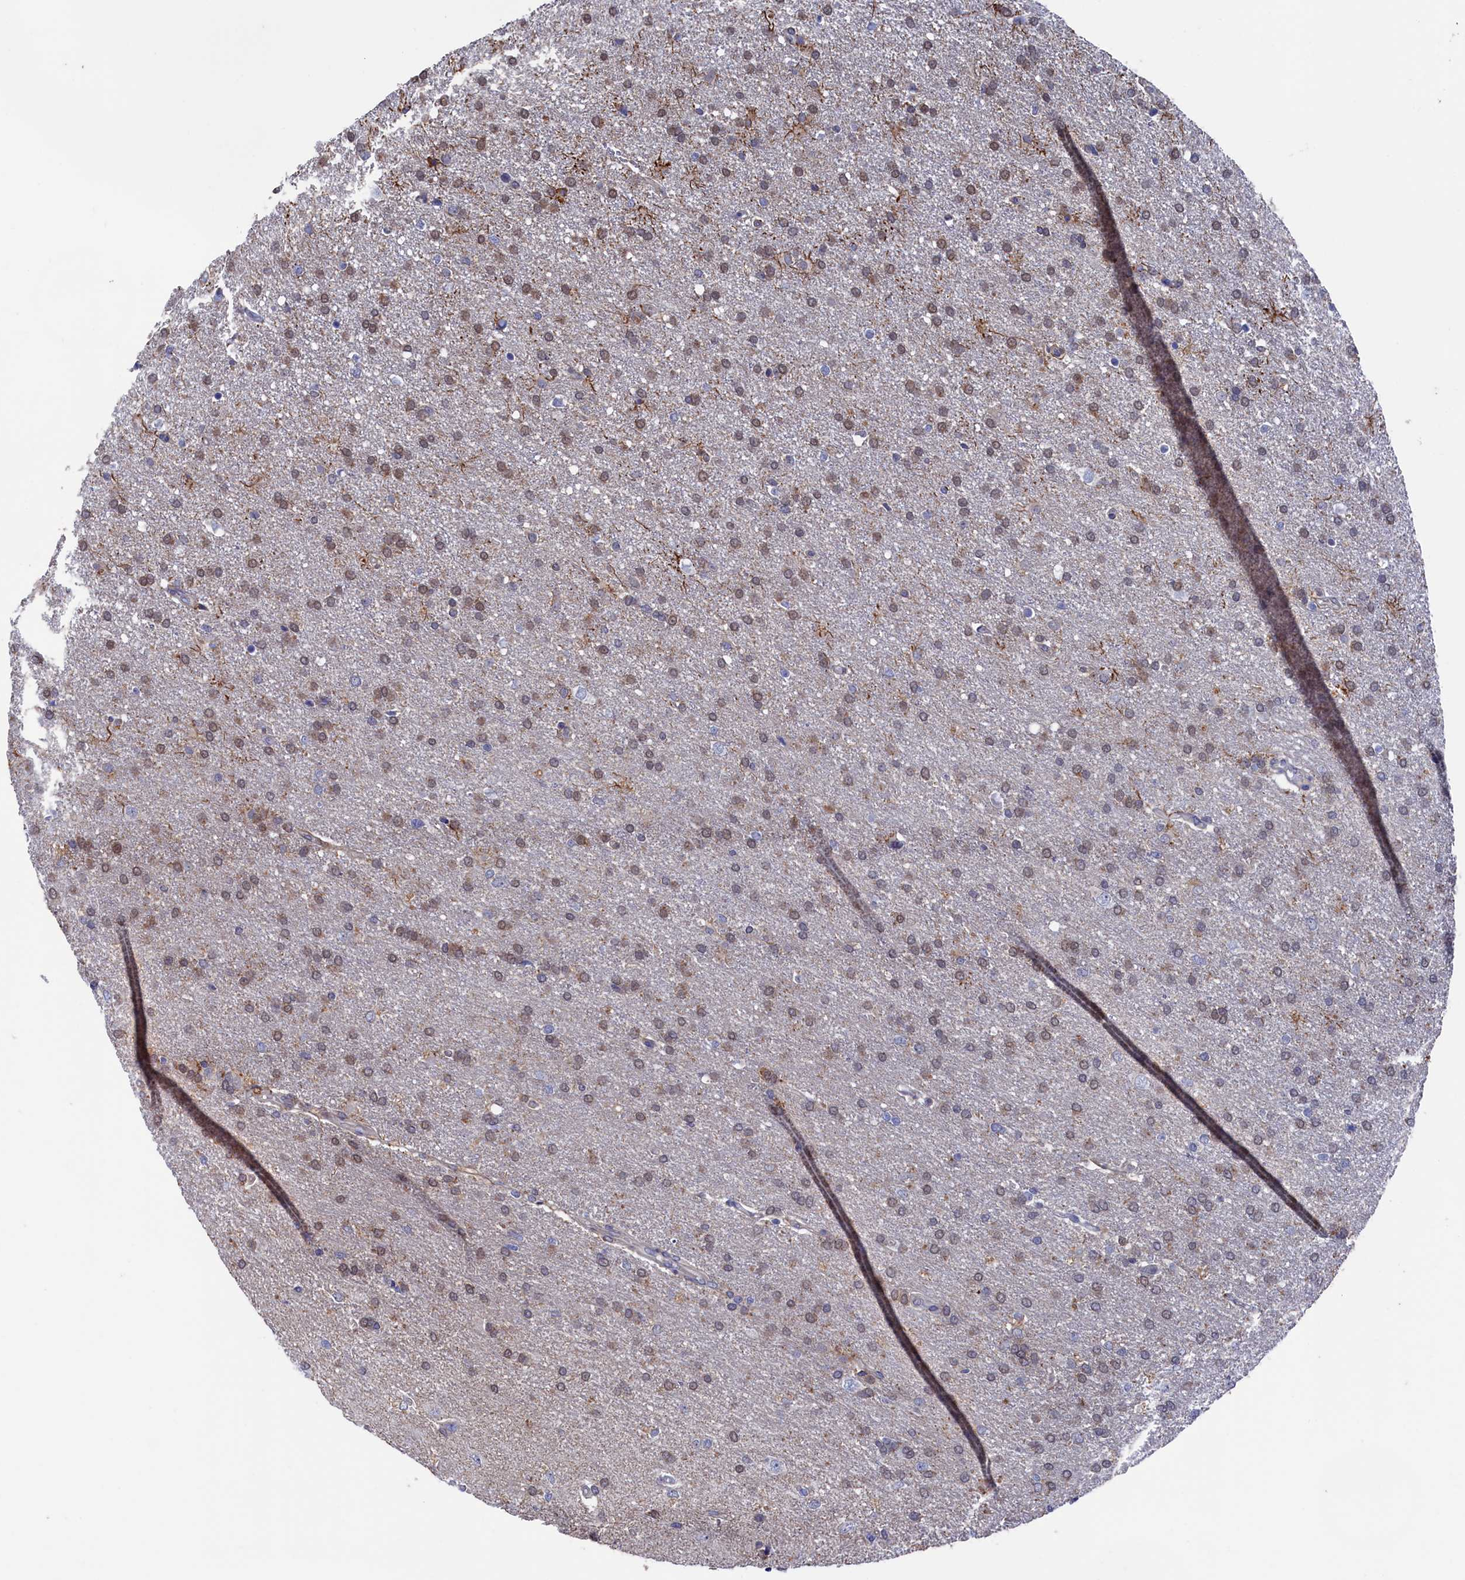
{"staining": {"intensity": "moderate", "quantity": "25%-75%", "location": "nuclear"}, "tissue": "glioma", "cell_type": "Tumor cells", "image_type": "cancer", "snomed": [{"axis": "morphology", "description": "Glioma, malignant, High grade"}, {"axis": "topography", "description": "Brain"}], "caption": "Malignant glioma (high-grade) stained for a protein (brown) demonstrates moderate nuclear positive positivity in approximately 25%-75% of tumor cells.", "gene": "RNH1", "patient": {"sex": "male", "age": 72}}